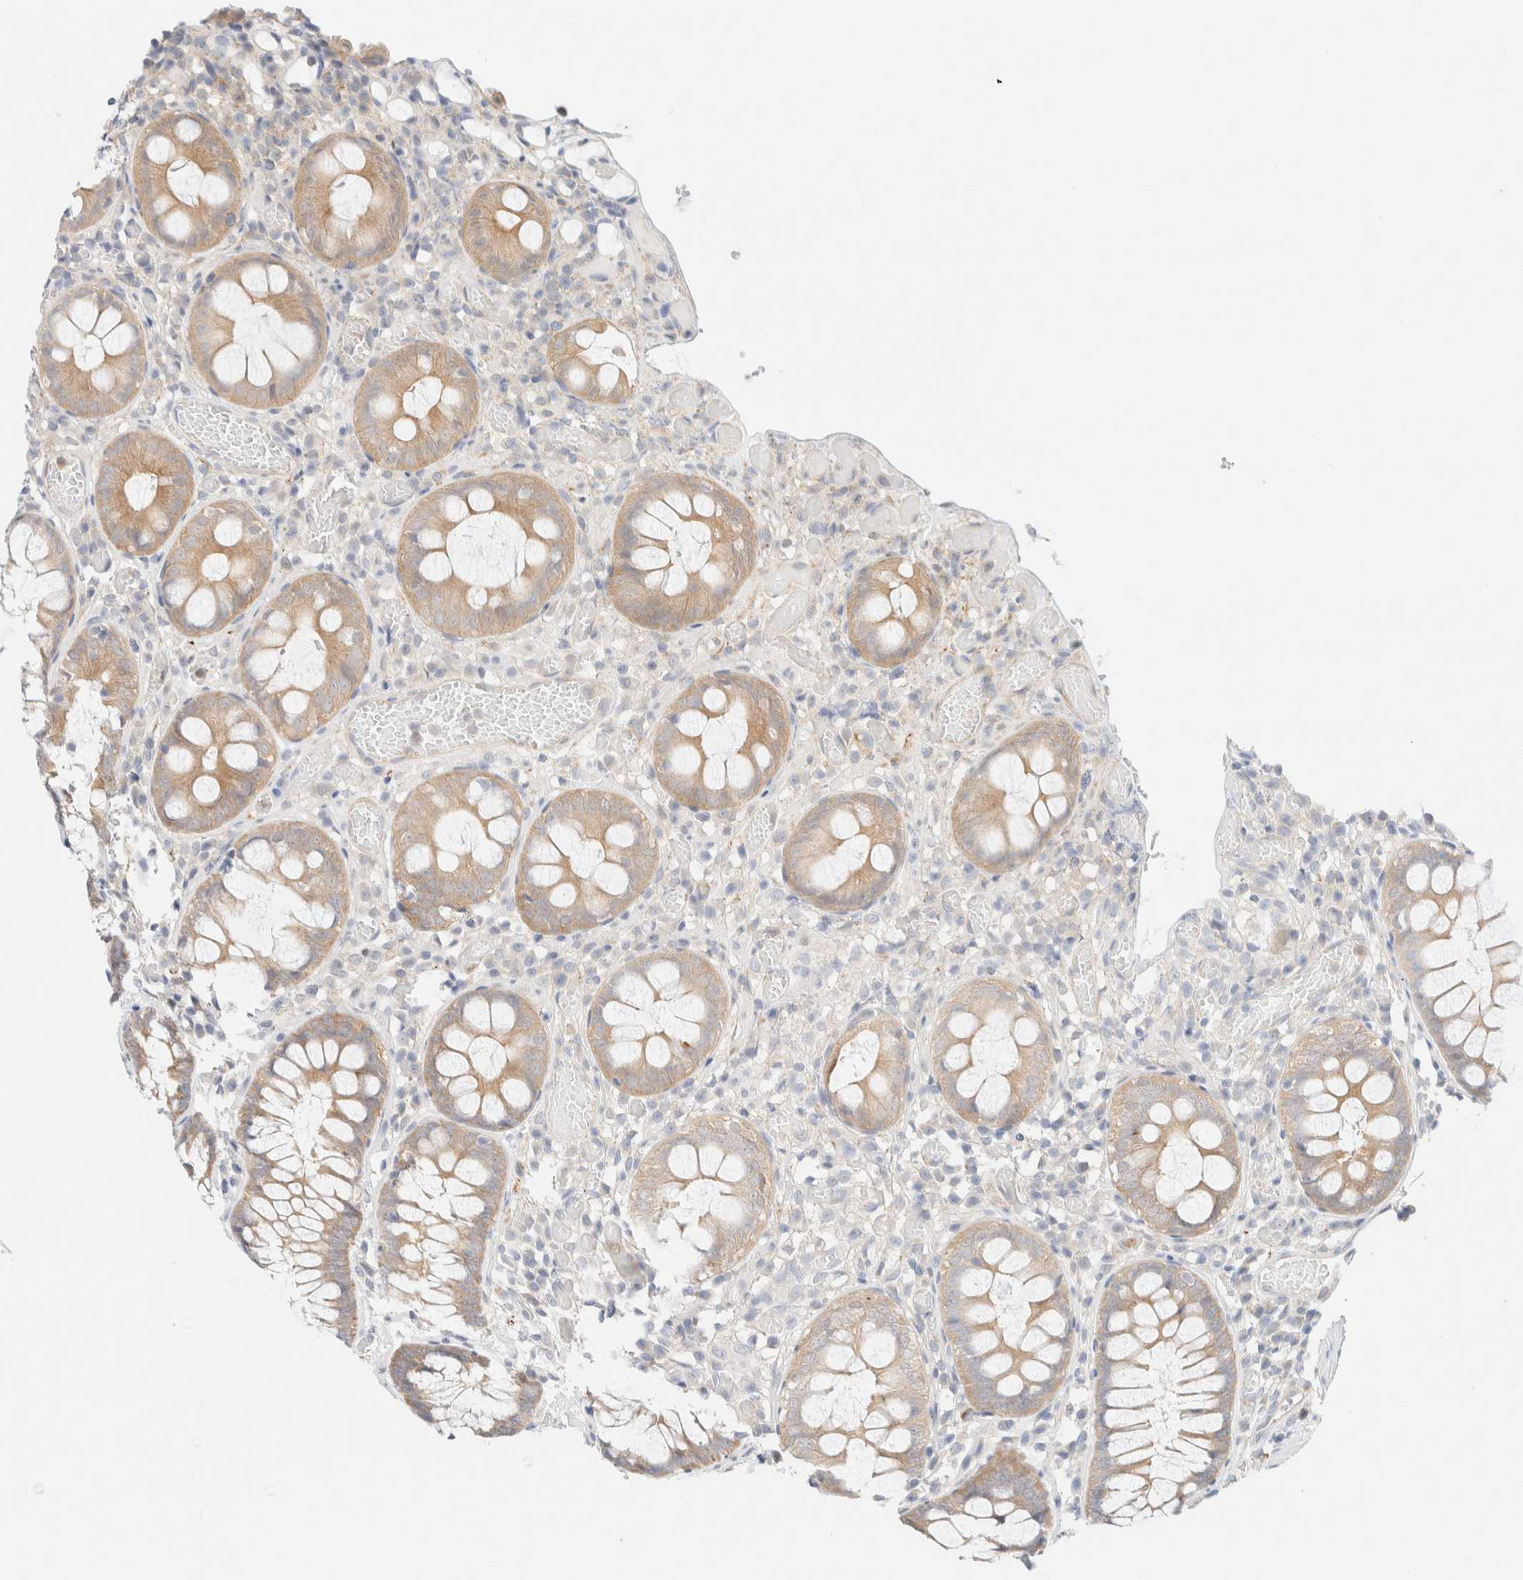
{"staining": {"intensity": "weak", "quantity": ">75%", "location": "cytoplasmic/membranous"}, "tissue": "colon", "cell_type": "Endothelial cells", "image_type": "normal", "snomed": [{"axis": "morphology", "description": "Normal tissue, NOS"}, {"axis": "topography", "description": "Colon"}], "caption": "Immunohistochemical staining of normal colon displays low levels of weak cytoplasmic/membranous expression in about >75% of endothelial cells. Using DAB (3,3'-diaminobenzidine) (brown) and hematoxylin (blue) stains, captured at high magnification using brightfield microscopy.", "gene": "UNC13B", "patient": {"sex": "male", "age": 14}}